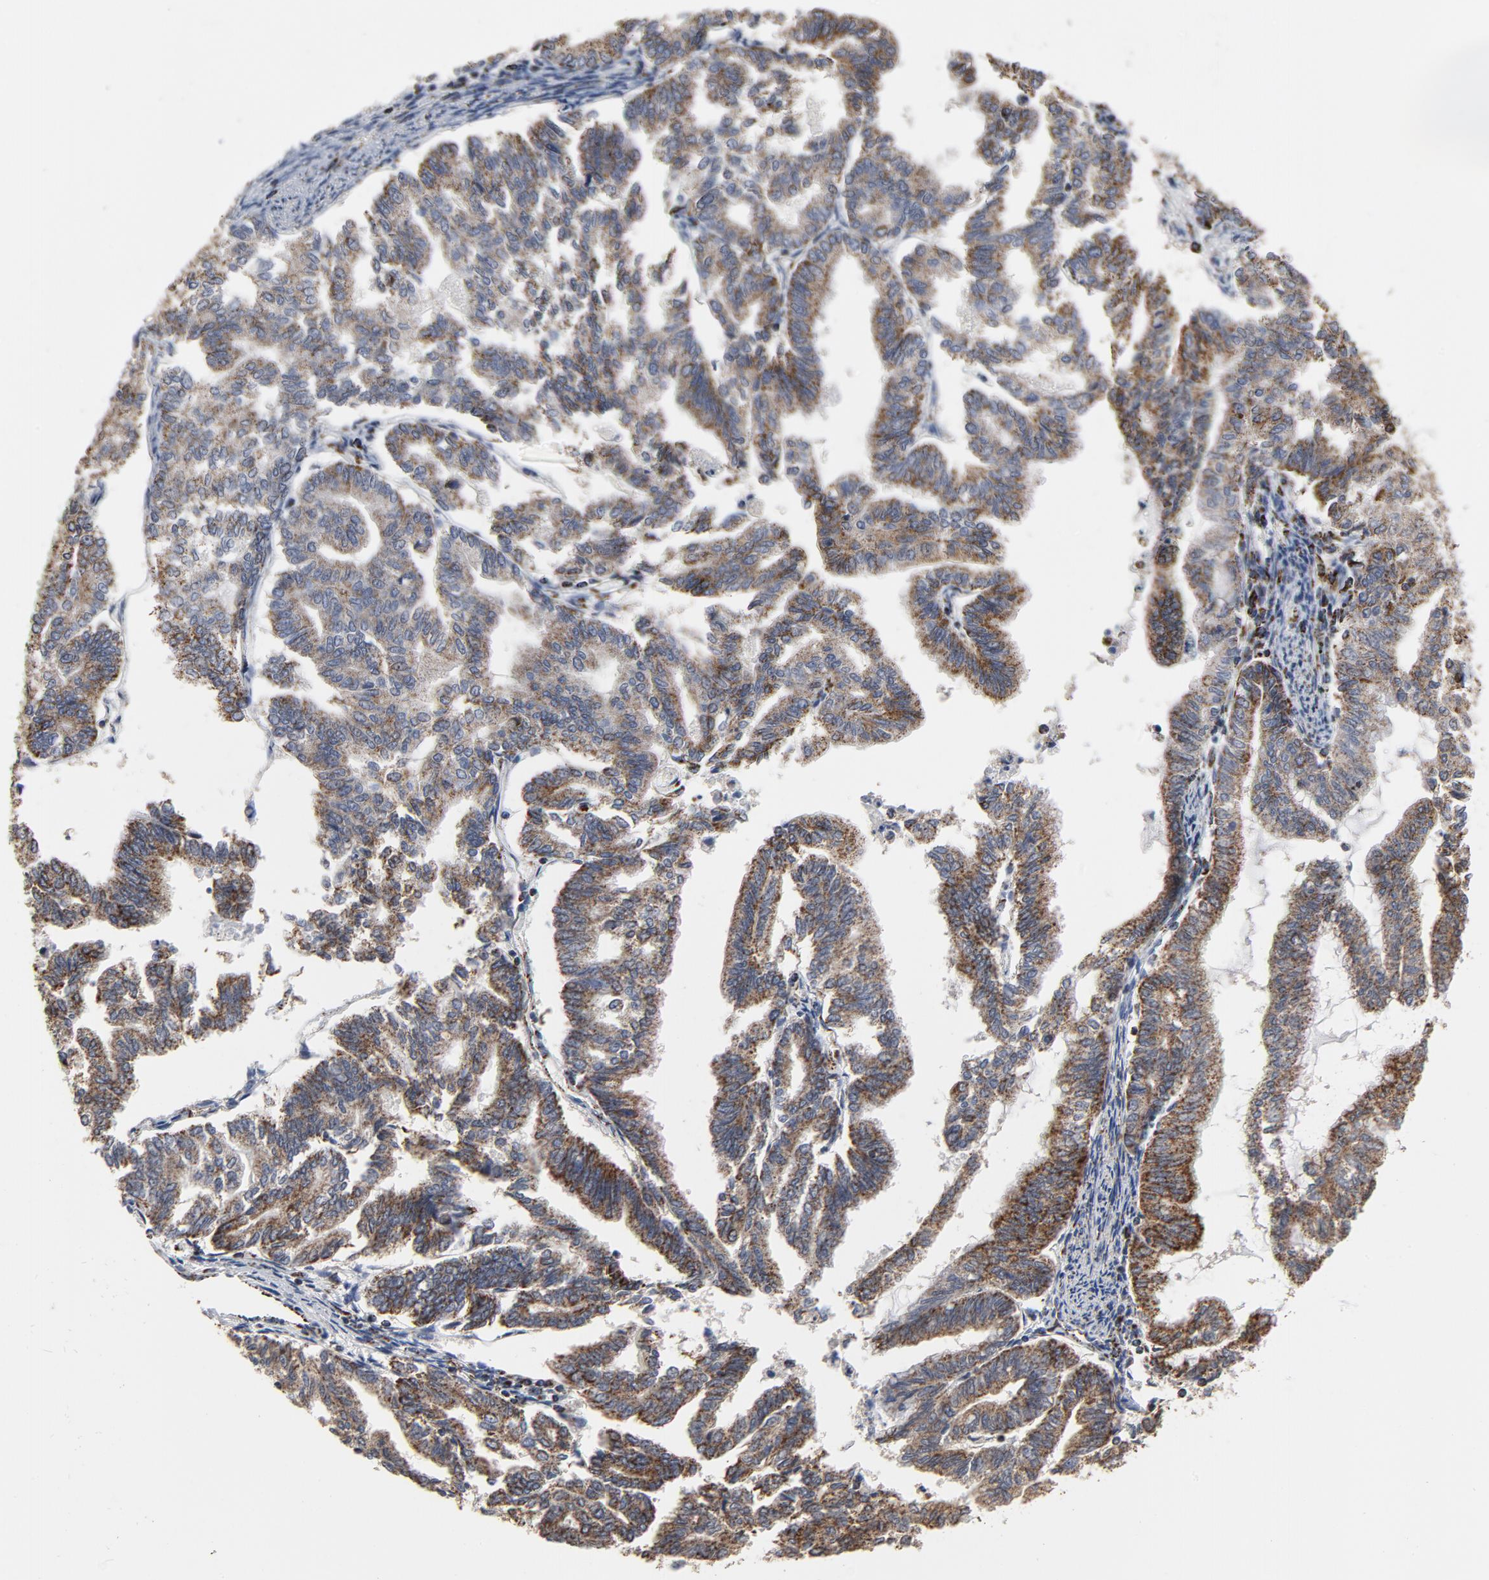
{"staining": {"intensity": "moderate", "quantity": ">75%", "location": "cytoplasmic/membranous"}, "tissue": "endometrial cancer", "cell_type": "Tumor cells", "image_type": "cancer", "snomed": [{"axis": "morphology", "description": "Adenocarcinoma, NOS"}, {"axis": "topography", "description": "Endometrium"}], "caption": "Immunohistochemistry image of endometrial cancer stained for a protein (brown), which reveals medium levels of moderate cytoplasmic/membranous expression in approximately >75% of tumor cells.", "gene": "NDUFV2", "patient": {"sex": "female", "age": 79}}